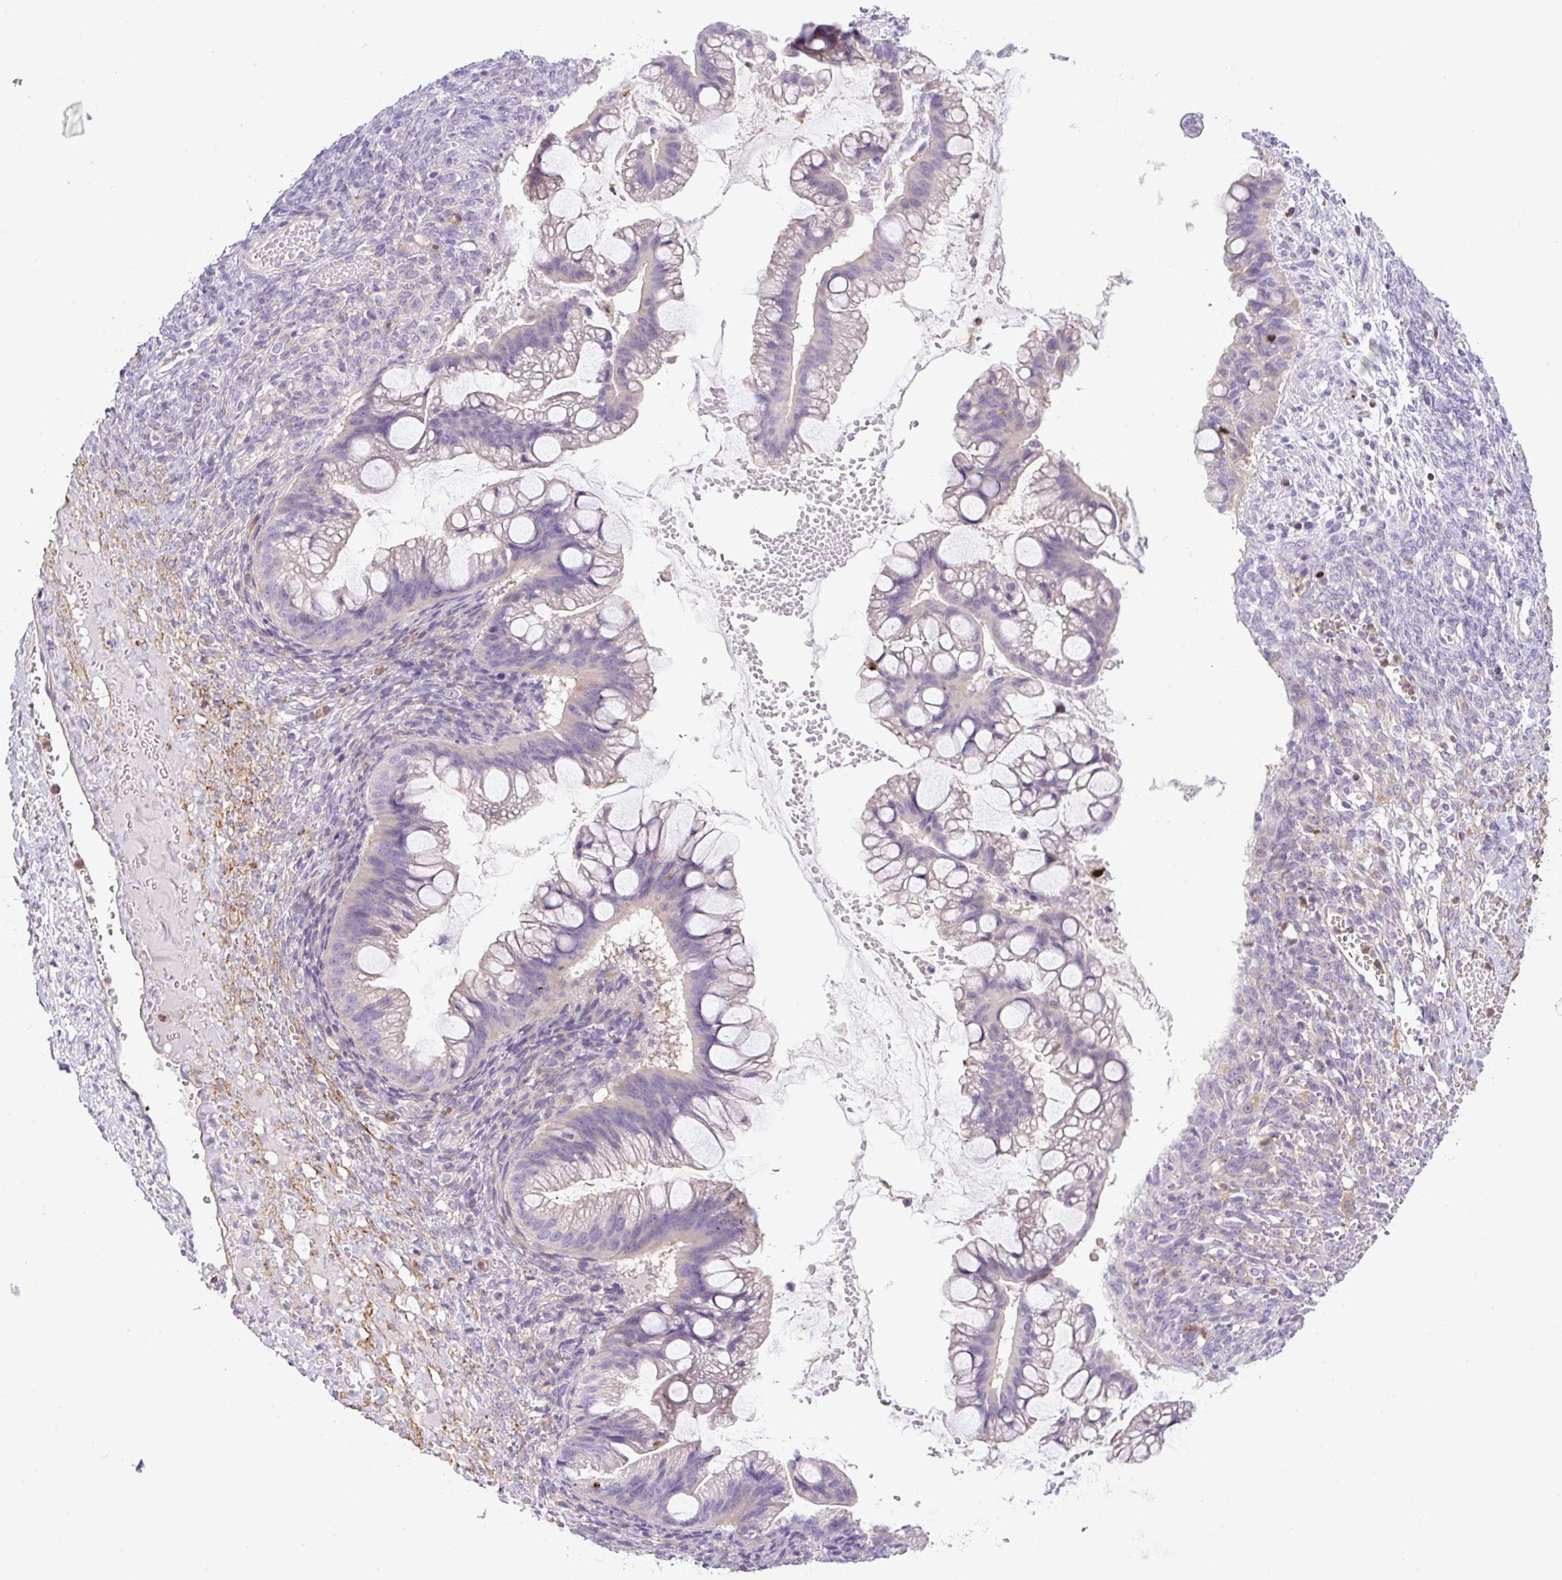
{"staining": {"intensity": "negative", "quantity": "none", "location": "none"}, "tissue": "ovarian cancer", "cell_type": "Tumor cells", "image_type": "cancer", "snomed": [{"axis": "morphology", "description": "Cystadenocarcinoma, mucinous, NOS"}, {"axis": "topography", "description": "Ovary"}], "caption": "IHC photomicrograph of ovarian cancer (mucinous cystadenocarcinoma) stained for a protein (brown), which demonstrates no positivity in tumor cells.", "gene": "PIP5KL1", "patient": {"sex": "female", "age": 73}}